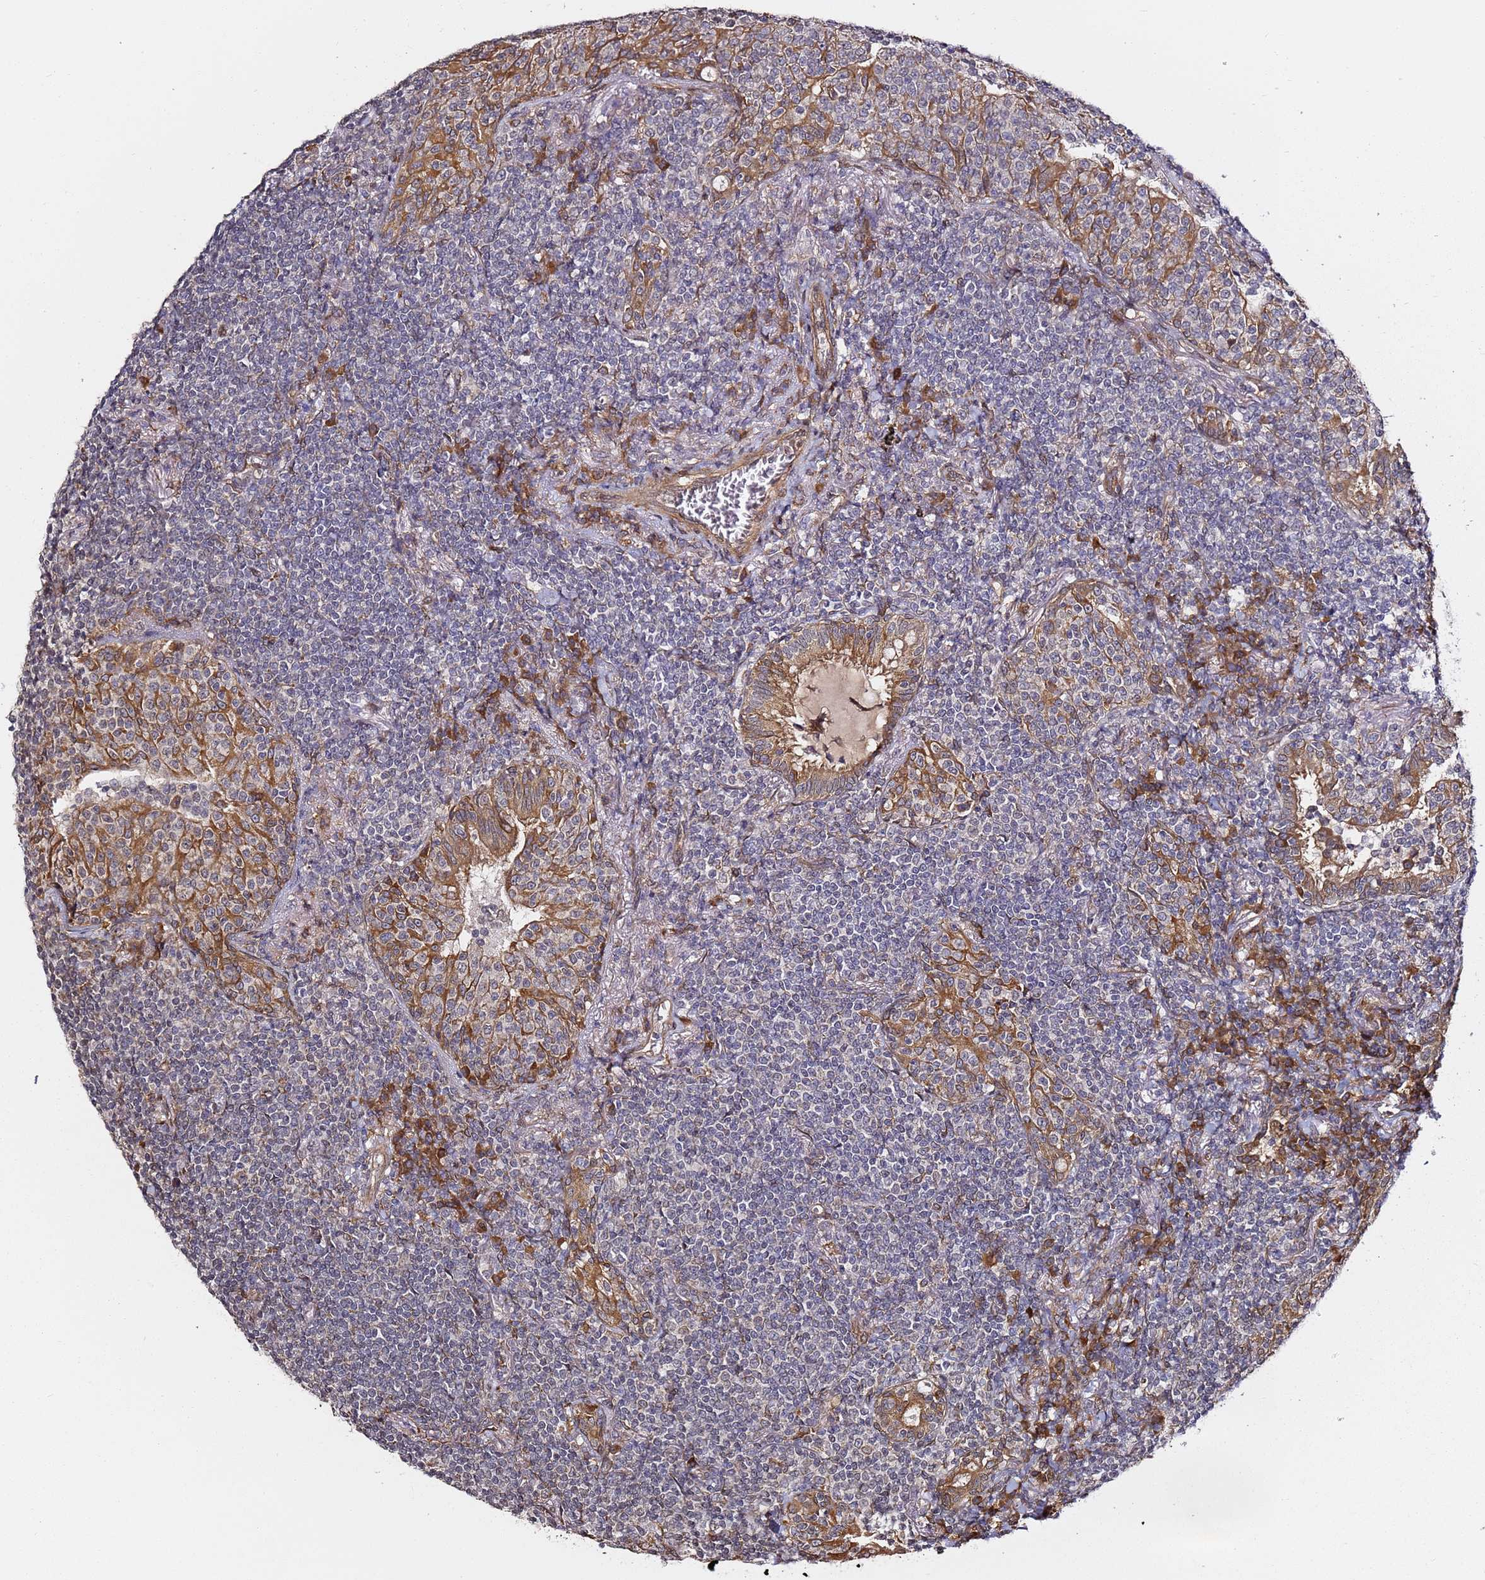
{"staining": {"intensity": "negative", "quantity": "none", "location": "none"}, "tissue": "lymphoma", "cell_type": "Tumor cells", "image_type": "cancer", "snomed": [{"axis": "morphology", "description": "Malignant lymphoma, non-Hodgkin's type, Low grade"}, {"axis": "topography", "description": "Lung"}], "caption": "Lymphoma was stained to show a protein in brown. There is no significant staining in tumor cells. Brightfield microscopy of immunohistochemistry (IHC) stained with DAB (brown) and hematoxylin (blue), captured at high magnification.", "gene": "PRKAB2", "patient": {"sex": "female", "age": 71}}